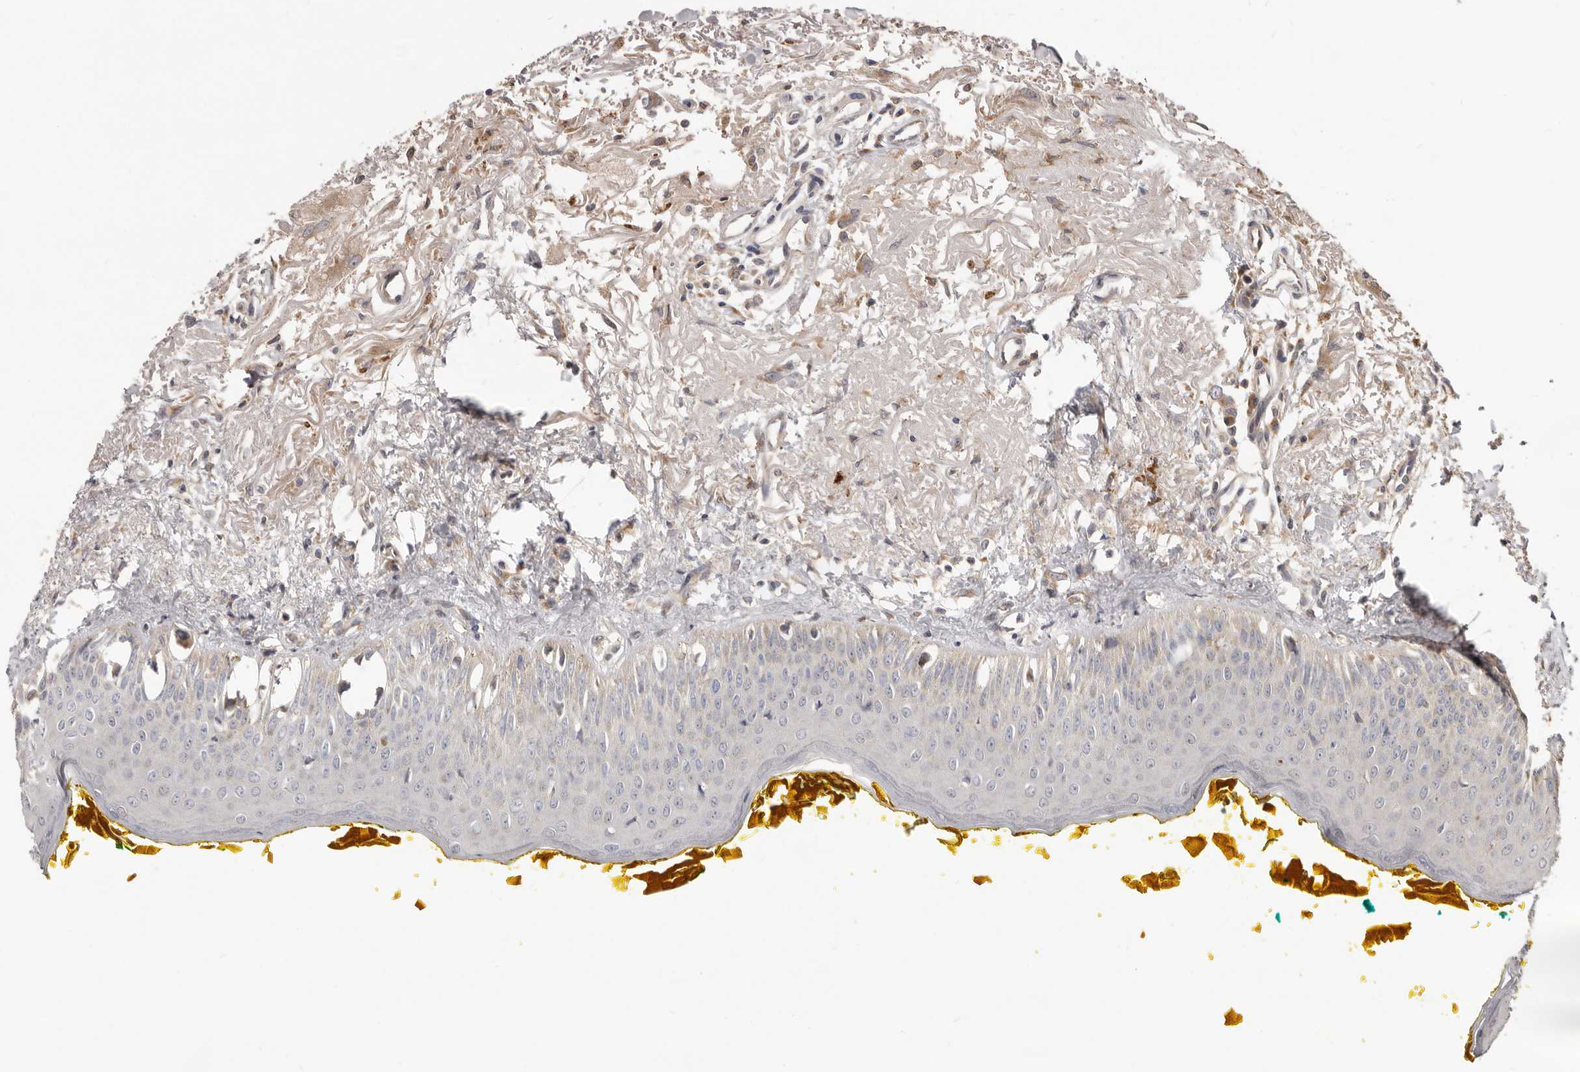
{"staining": {"intensity": "weak", "quantity": "<25%", "location": "cytoplasmic/membranous"}, "tissue": "oral mucosa", "cell_type": "Squamous epithelial cells", "image_type": "normal", "snomed": [{"axis": "morphology", "description": "Normal tissue, NOS"}, {"axis": "topography", "description": "Oral tissue"}], "caption": "There is no significant staining in squamous epithelial cells of oral mucosa. (Brightfield microscopy of DAB IHC at high magnification).", "gene": "LRP6", "patient": {"sex": "female", "age": 70}}